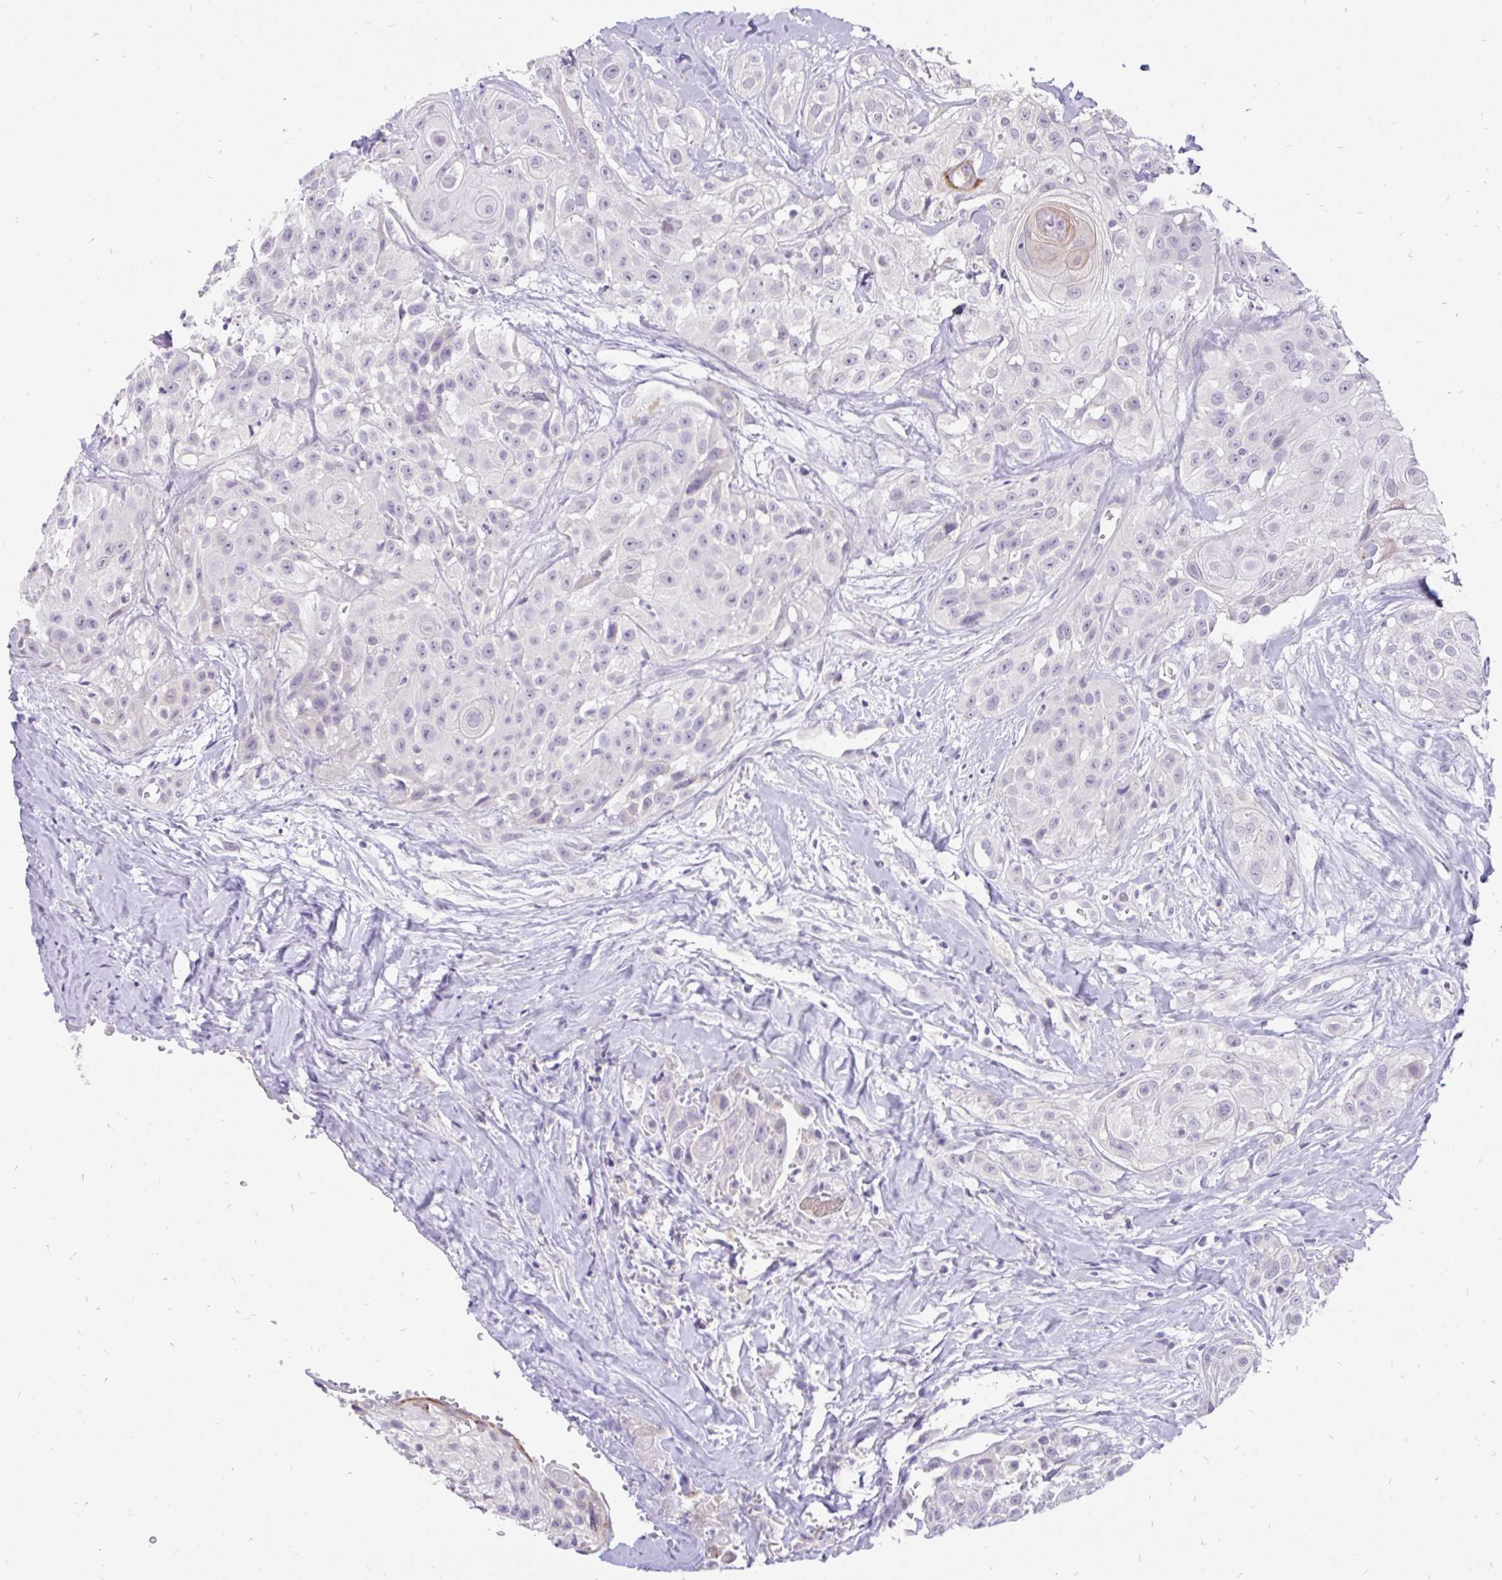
{"staining": {"intensity": "negative", "quantity": "none", "location": "none"}, "tissue": "head and neck cancer", "cell_type": "Tumor cells", "image_type": "cancer", "snomed": [{"axis": "morphology", "description": "Squamous cell carcinoma, NOS"}, {"axis": "topography", "description": "Head-Neck"}], "caption": "Photomicrograph shows no significant protein staining in tumor cells of squamous cell carcinoma (head and neck).", "gene": "INTS5", "patient": {"sex": "male", "age": 83}}